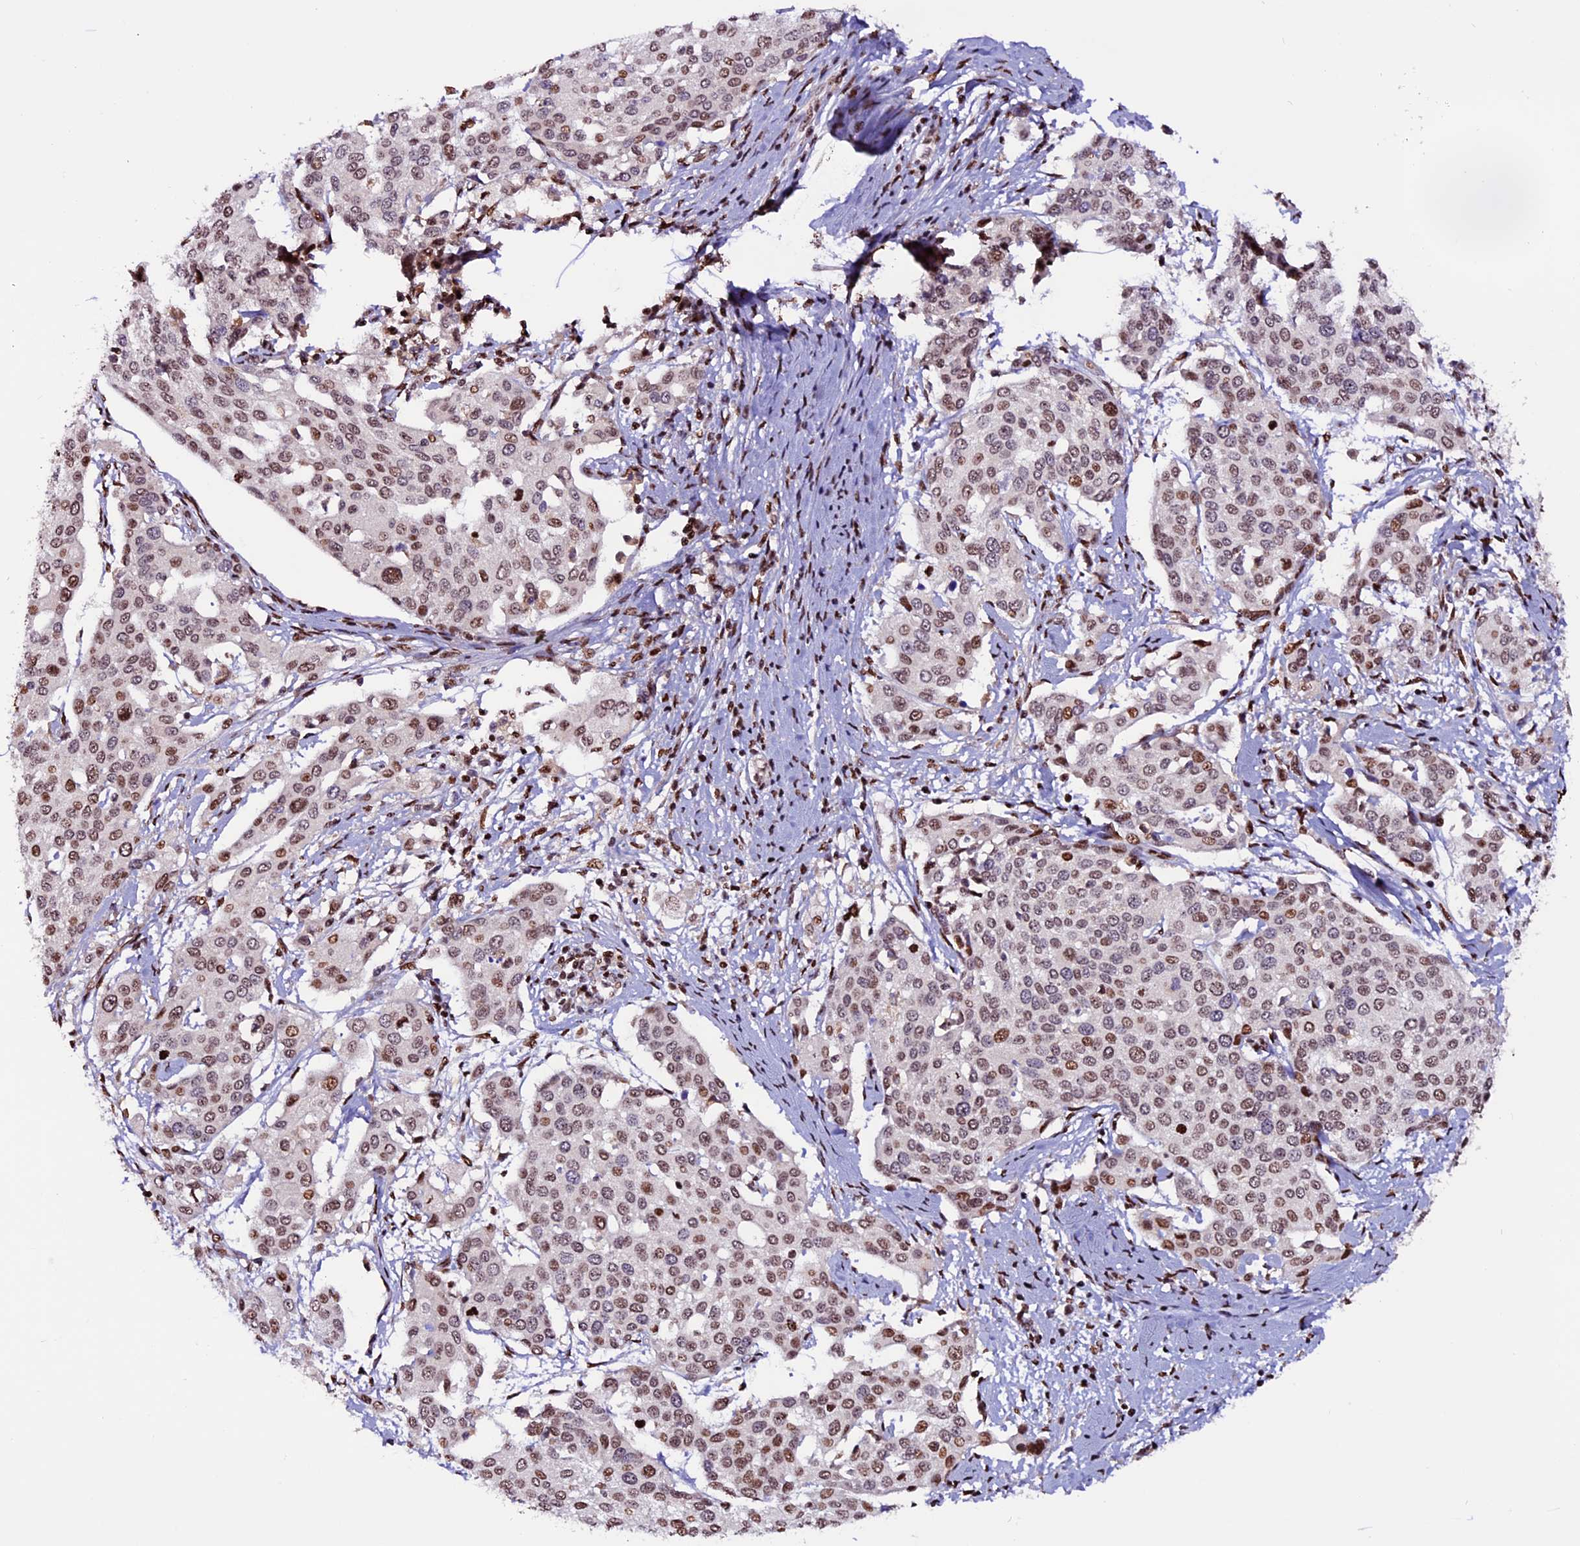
{"staining": {"intensity": "moderate", "quantity": ">75%", "location": "nuclear"}, "tissue": "cervical cancer", "cell_type": "Tumor cells", "image_type": "cancer", "snomed": [{"axis": "morphology", "description": "Squamous cell carcinoma, NOS"}, {"axis": "topography", "description": "Cervix"}], "caption": "A medium amount of moderate nuclear positivity is identified in about >75% of tumor cells in cervical cancer (squamous cell carcinoma) tissue.", "gene": "RINL", "patient": {"sex": "female", "age": 44}}